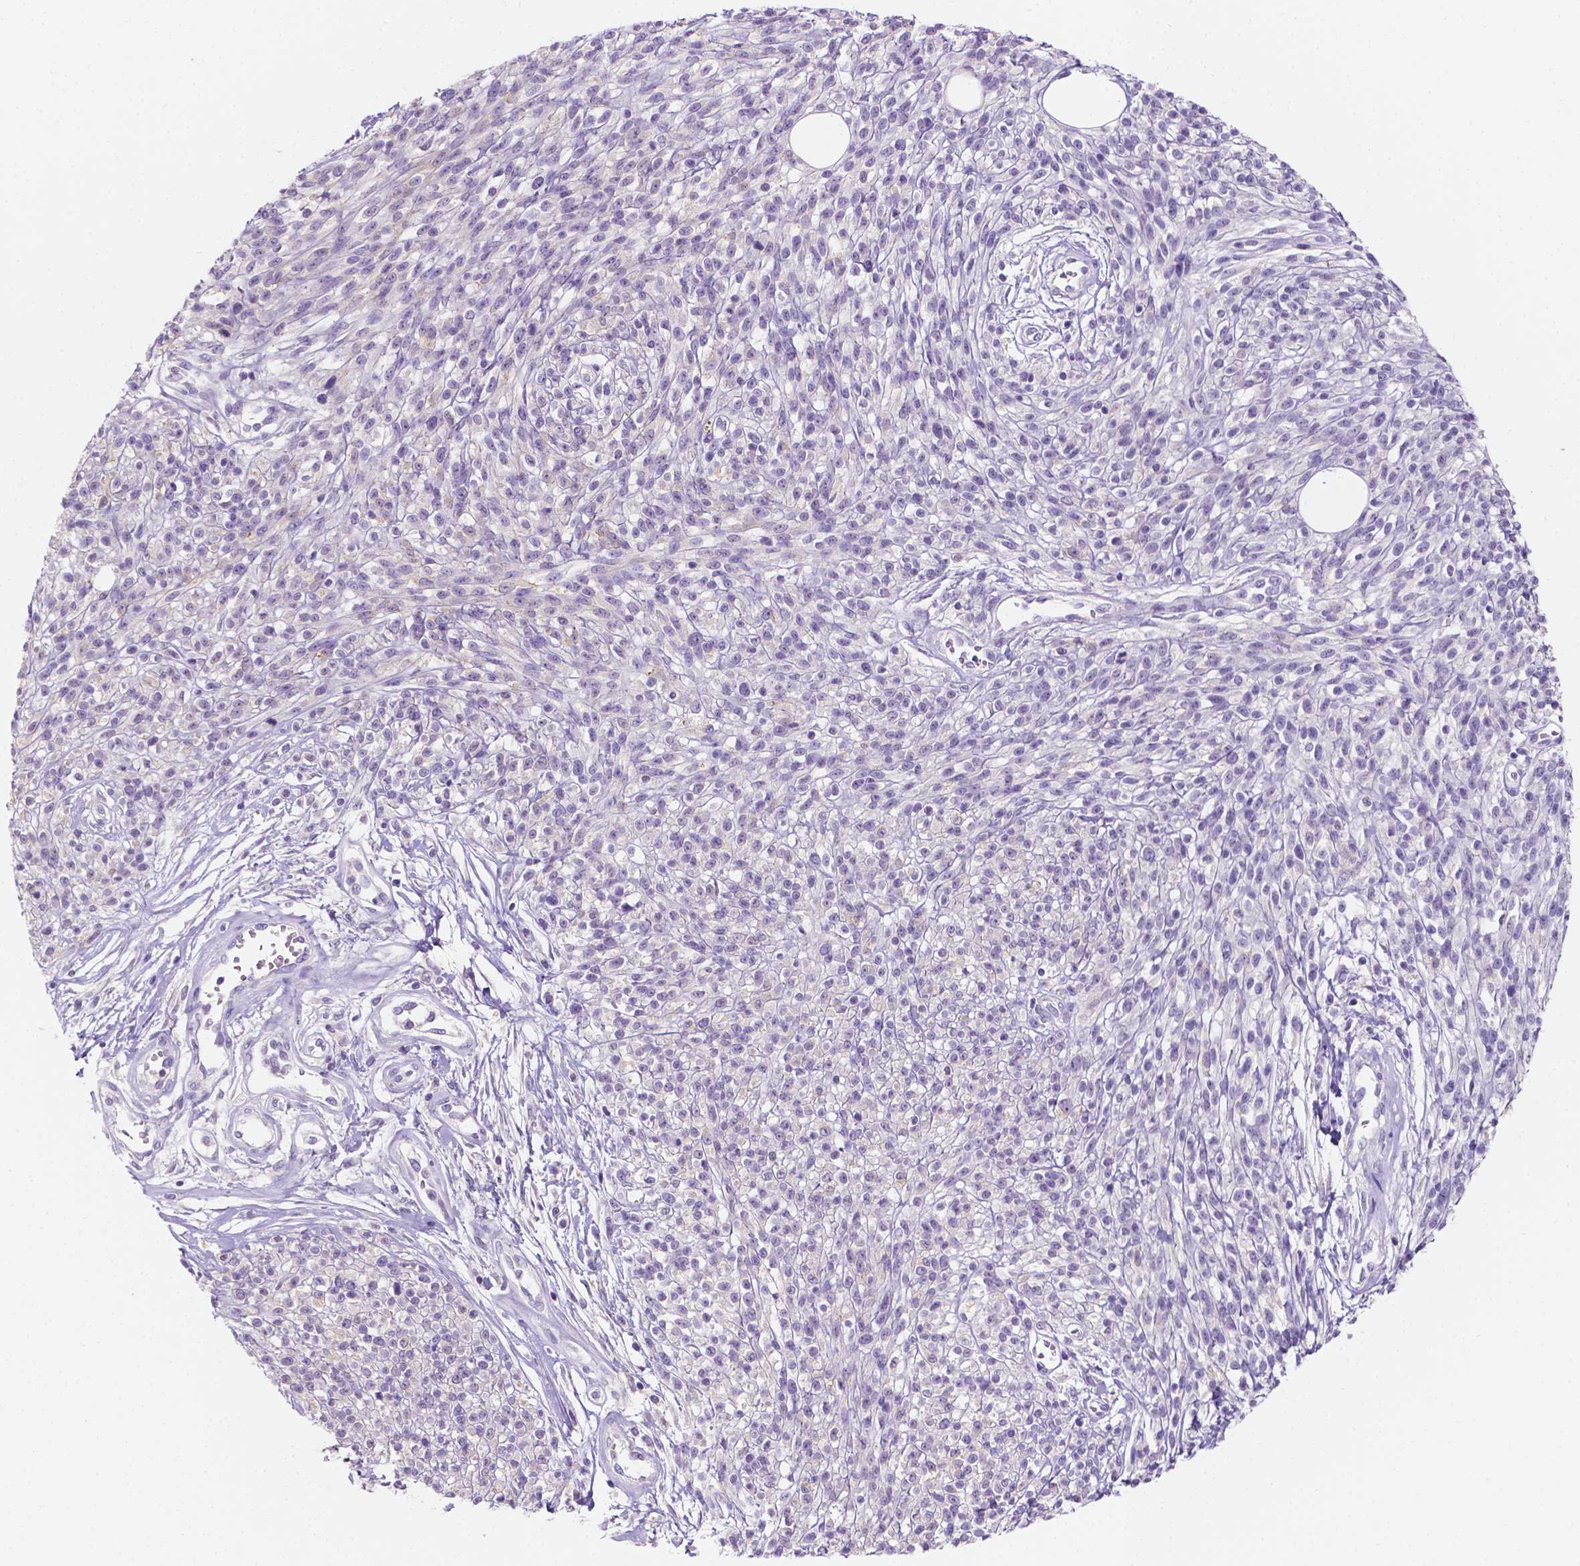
{"staining": {"intensity": "negative", "quantity": "none", "location": "none"}, "tissue": "melanoma", "cell_type": "Tumor cells", "image_type": "cancer", "snomed": [{"axis": "morphology", "description": "Malignant melanoma, NOS"}, {"axis": "topography", "description": "Skin"}, {"axis": "topography", "description": "Skin of trunk"}], "caption": "The IHC histopathology image has no significant expression in tumor cells of melanoma tissue.", "gene": "SIRT2", "patient": {"sex": "male", "age": 74}}